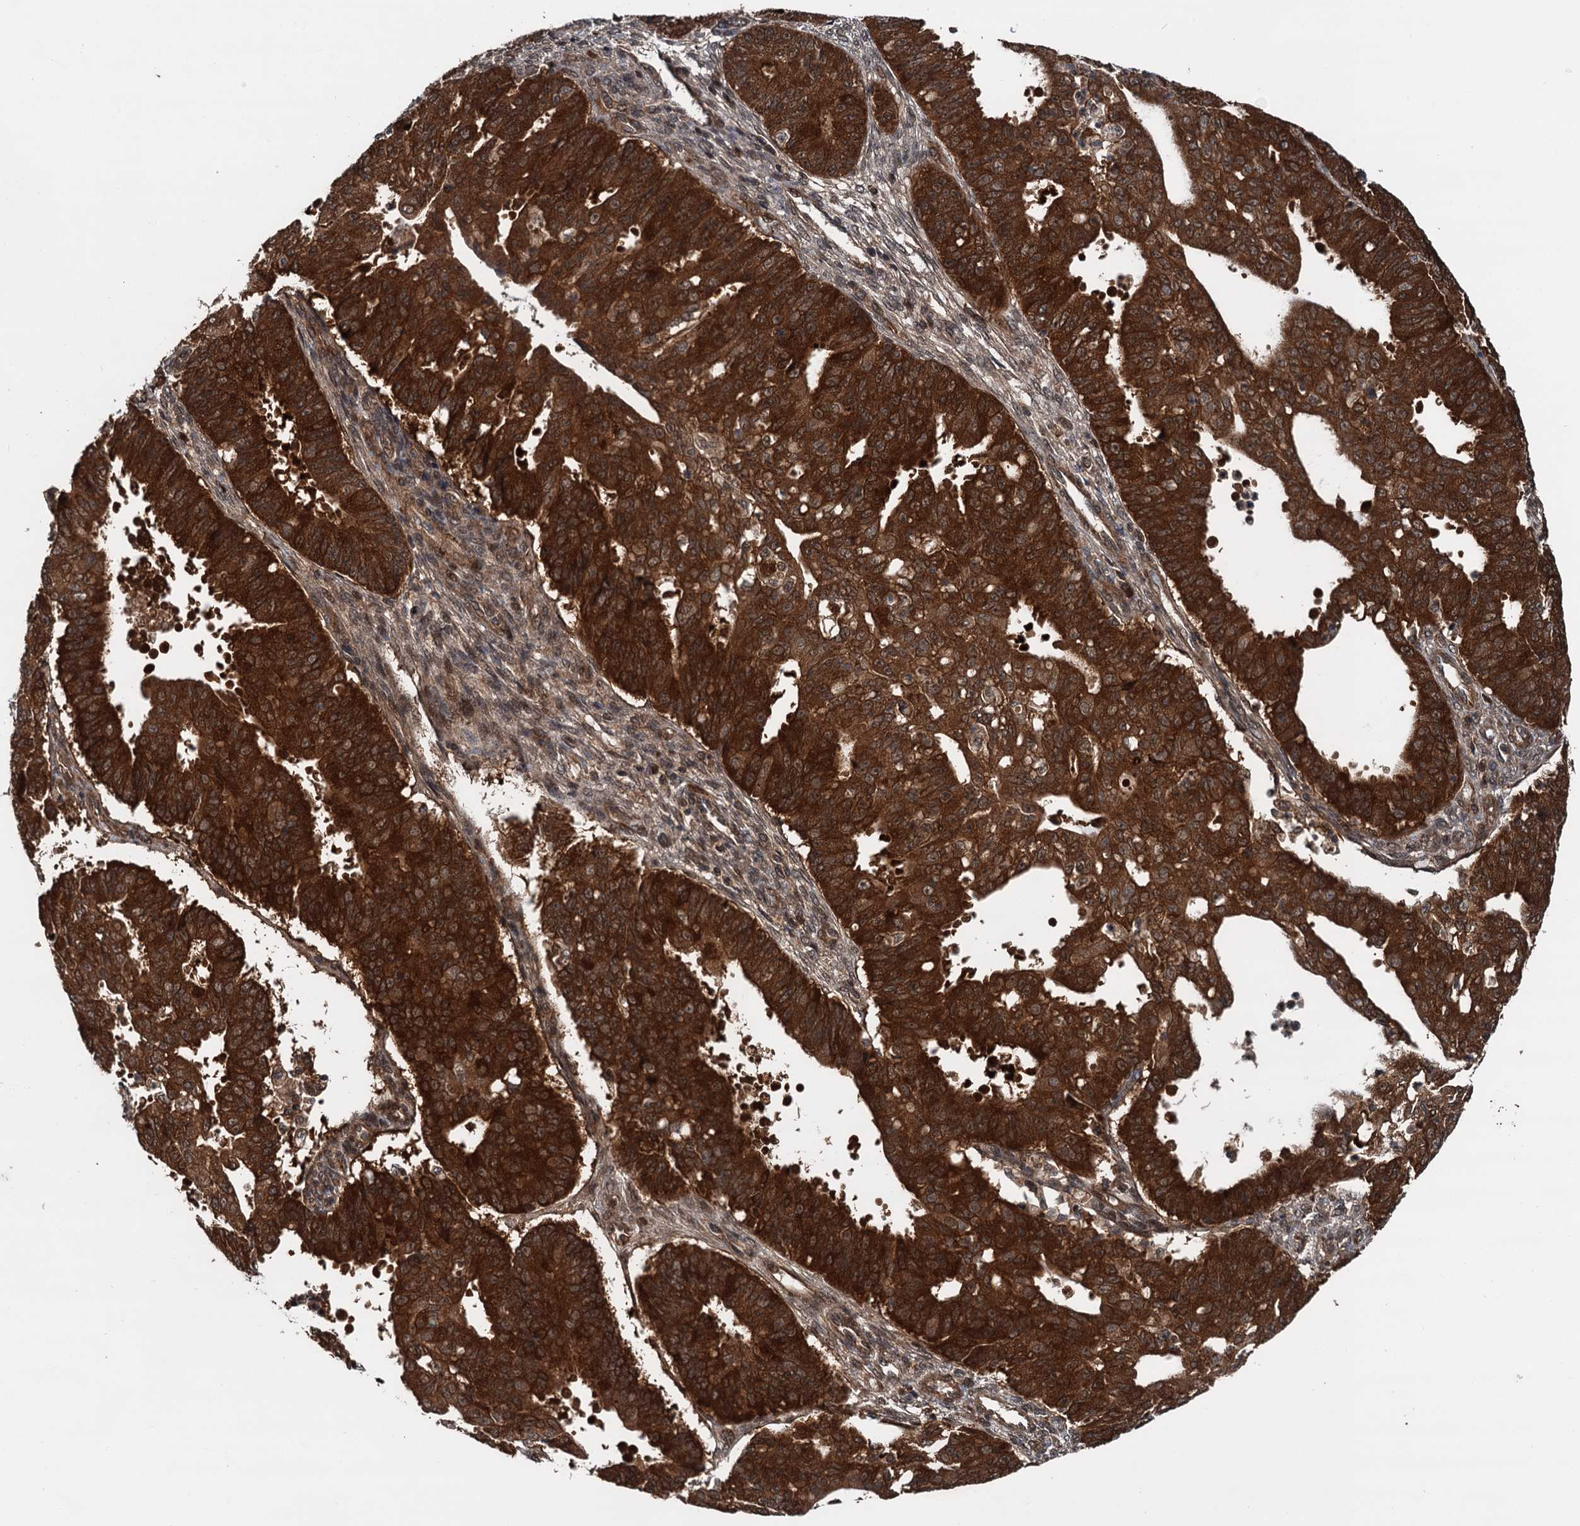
{"staining": {"intensity": "strong", "quantity": ">75%", "location": "cytoplasmic/membranous,nuclear"}, "tissue": "ovarian cancer", "cell_type": "Tumor cells", "image_type": "cancer", "snomed": [{"axis": "morphology", "description": "Carcinoma, endometroid"}, {"axis": "topography", "description": "Appendix"}, {"axis": "topography", "description": "Ovary"}], "caption": "Immunohistochemistry (DAB (3,3'-diaminobenzidine)) staining of human ovarian cancer shows strong cytoplasmic/membranous and nuclear protein staining in approximately >75% of tumor cells.", "gene": "STUB1", "patient": {"sex": "female", "age": 42}}